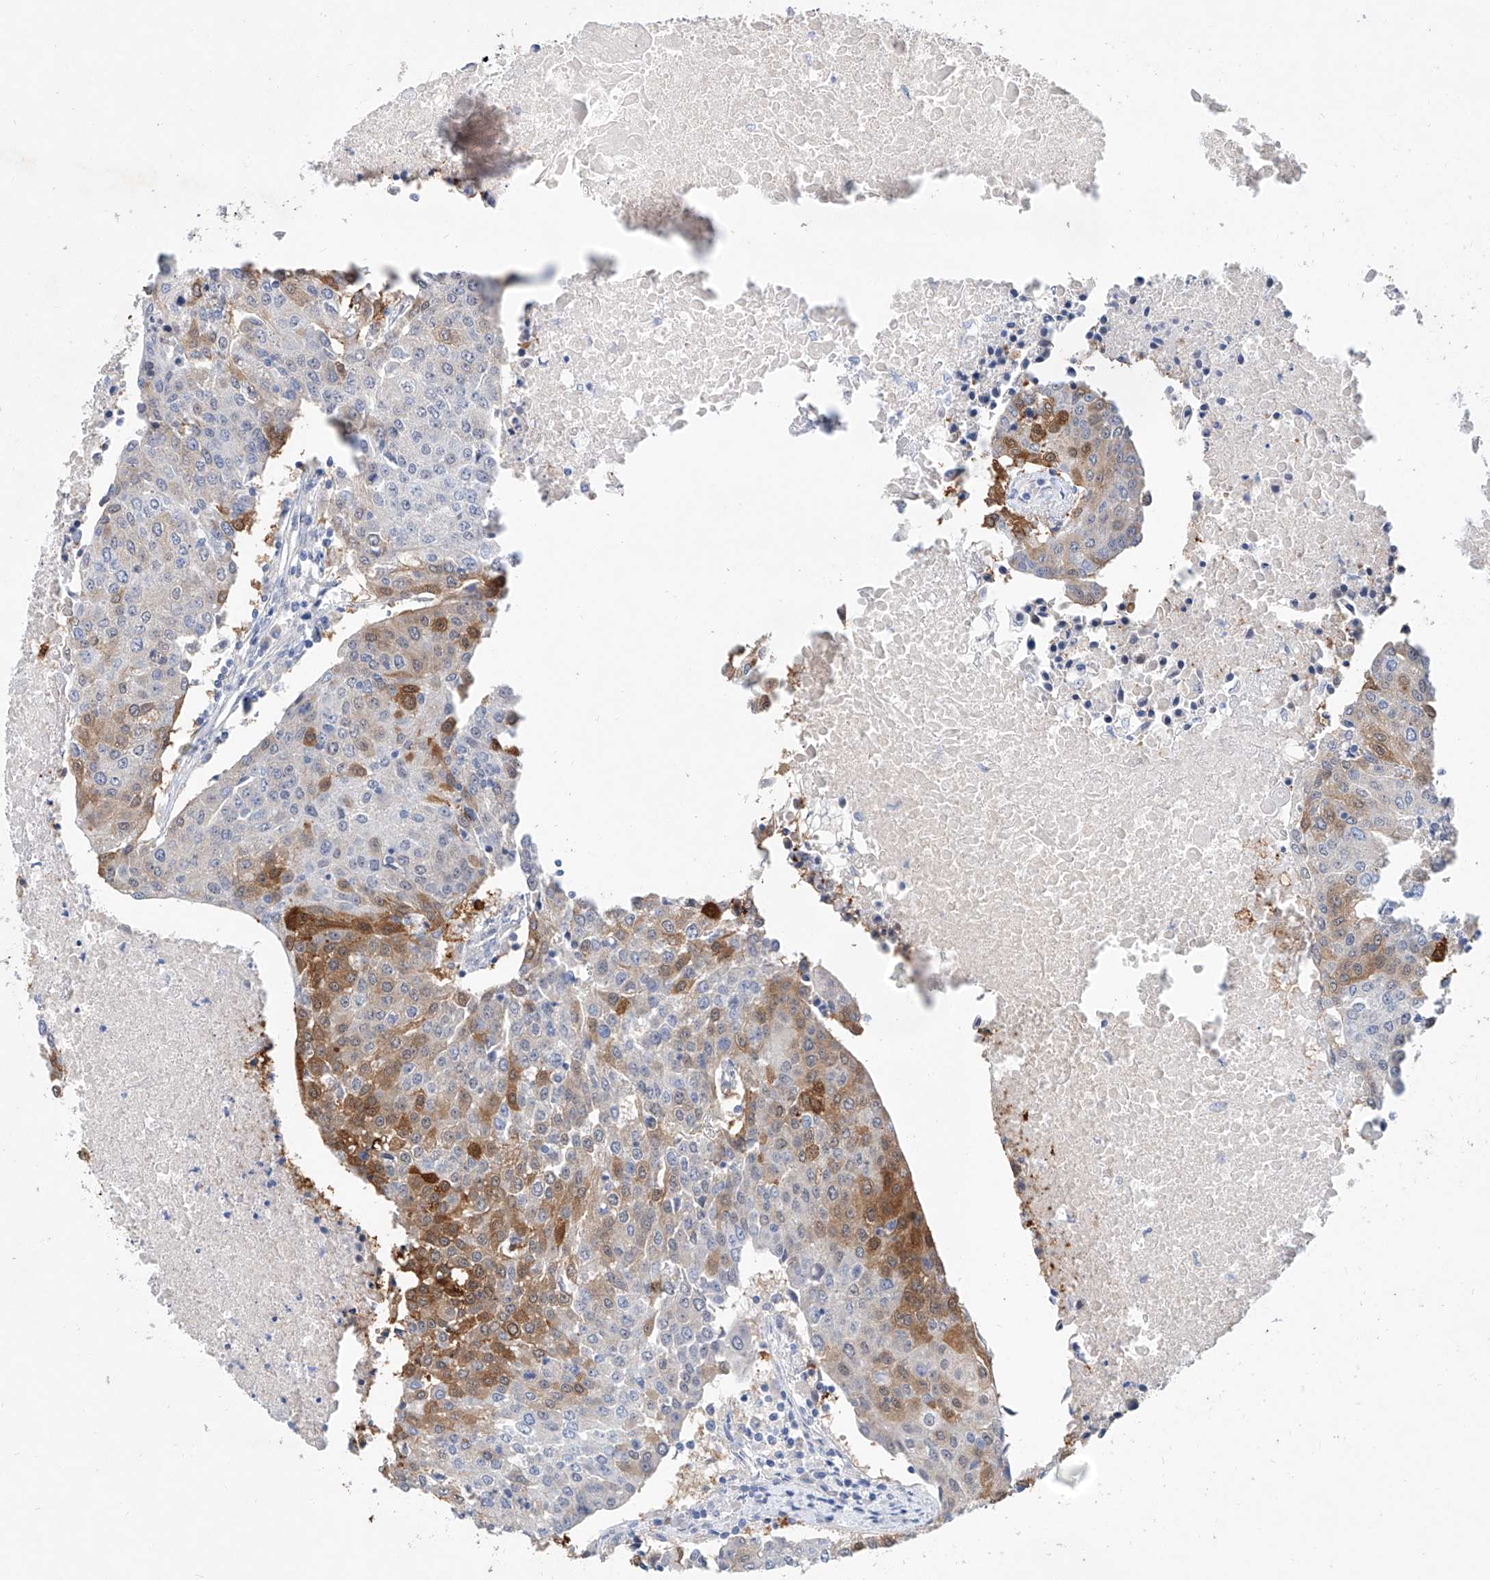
{"staining": {"intensity": "moderate", "quantity": "25%-75%", "location": "cytoplasmic/membranous"}, "tissue": "urothelial cancer", "cell_type": "Tumor cells", "image_type": "cancer", "snomed": [{"axis": "morphology", "description": "Urothelial carcinoma, High grade"}, {"axis": "topography", "description": "Urinary bladder"}], "caption": "DAB (3,3'-diaminobenzidine) immunohistochemical staining of human high-grade urothelial carcinoma exhibits moderate cytoplasmic/membranous protein positivity in approximately 25%-75% of tumor cells.", "gene": "BPTF", "patient": {"sex": "female", "age": 85}}